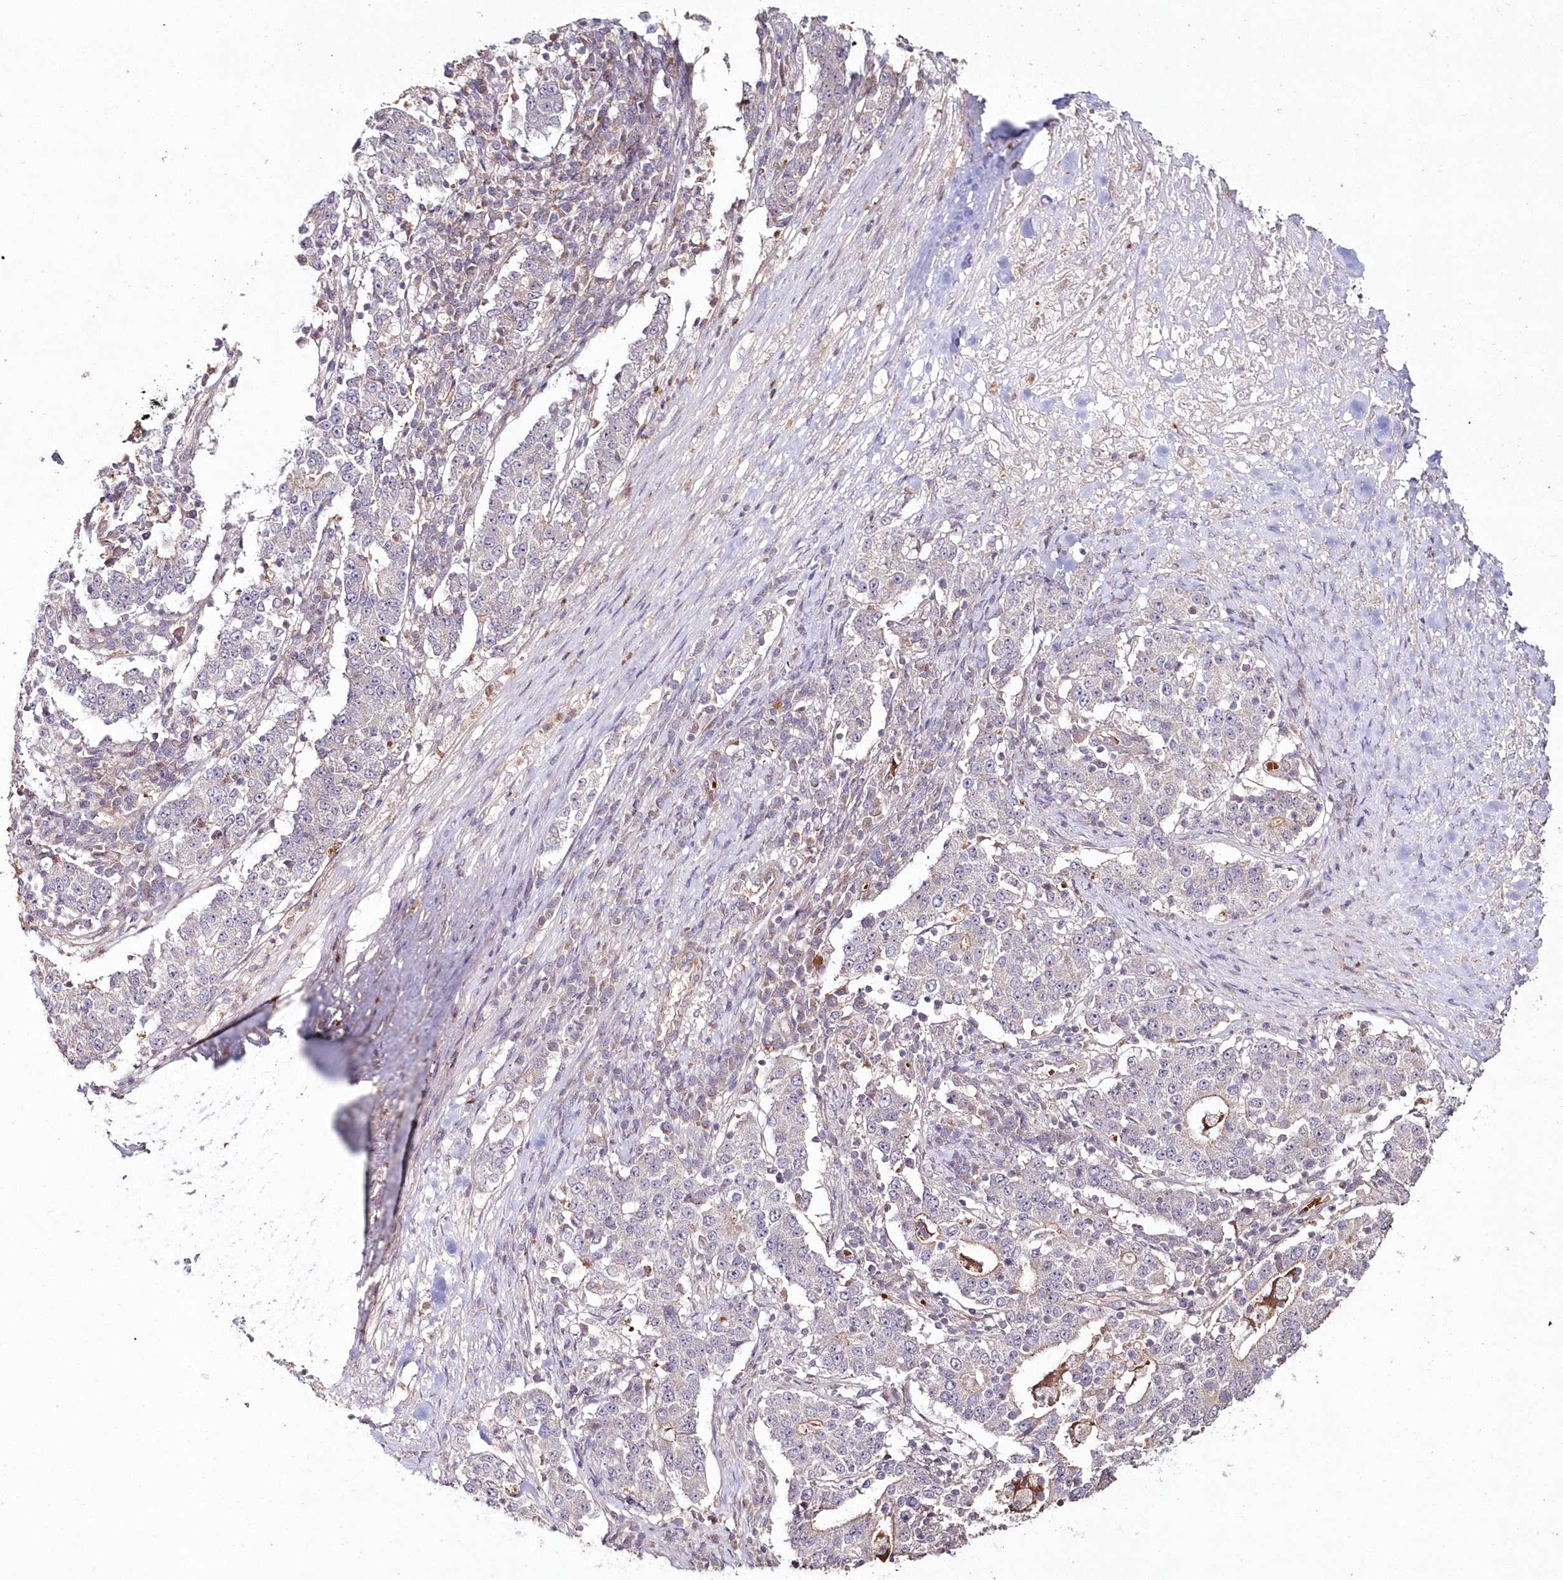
{"staining": {"intensity": "negative", "quantity": "none", "location": "none"}, "tissue": "stomach cancer", "cell_type": "Tumor cells", "image_type": "cancer", "snomed": [{"axis": "morphology", "description": "Adenocarcinoma, NOS"}, {"axis": "topography", "description": "Stomach"}], "caption": "The histopathology image demonstrates no staining of tumor cells in stomach cancer.", "gene": "HYCC2", "patient": {"sex": "male", "age": 59}}